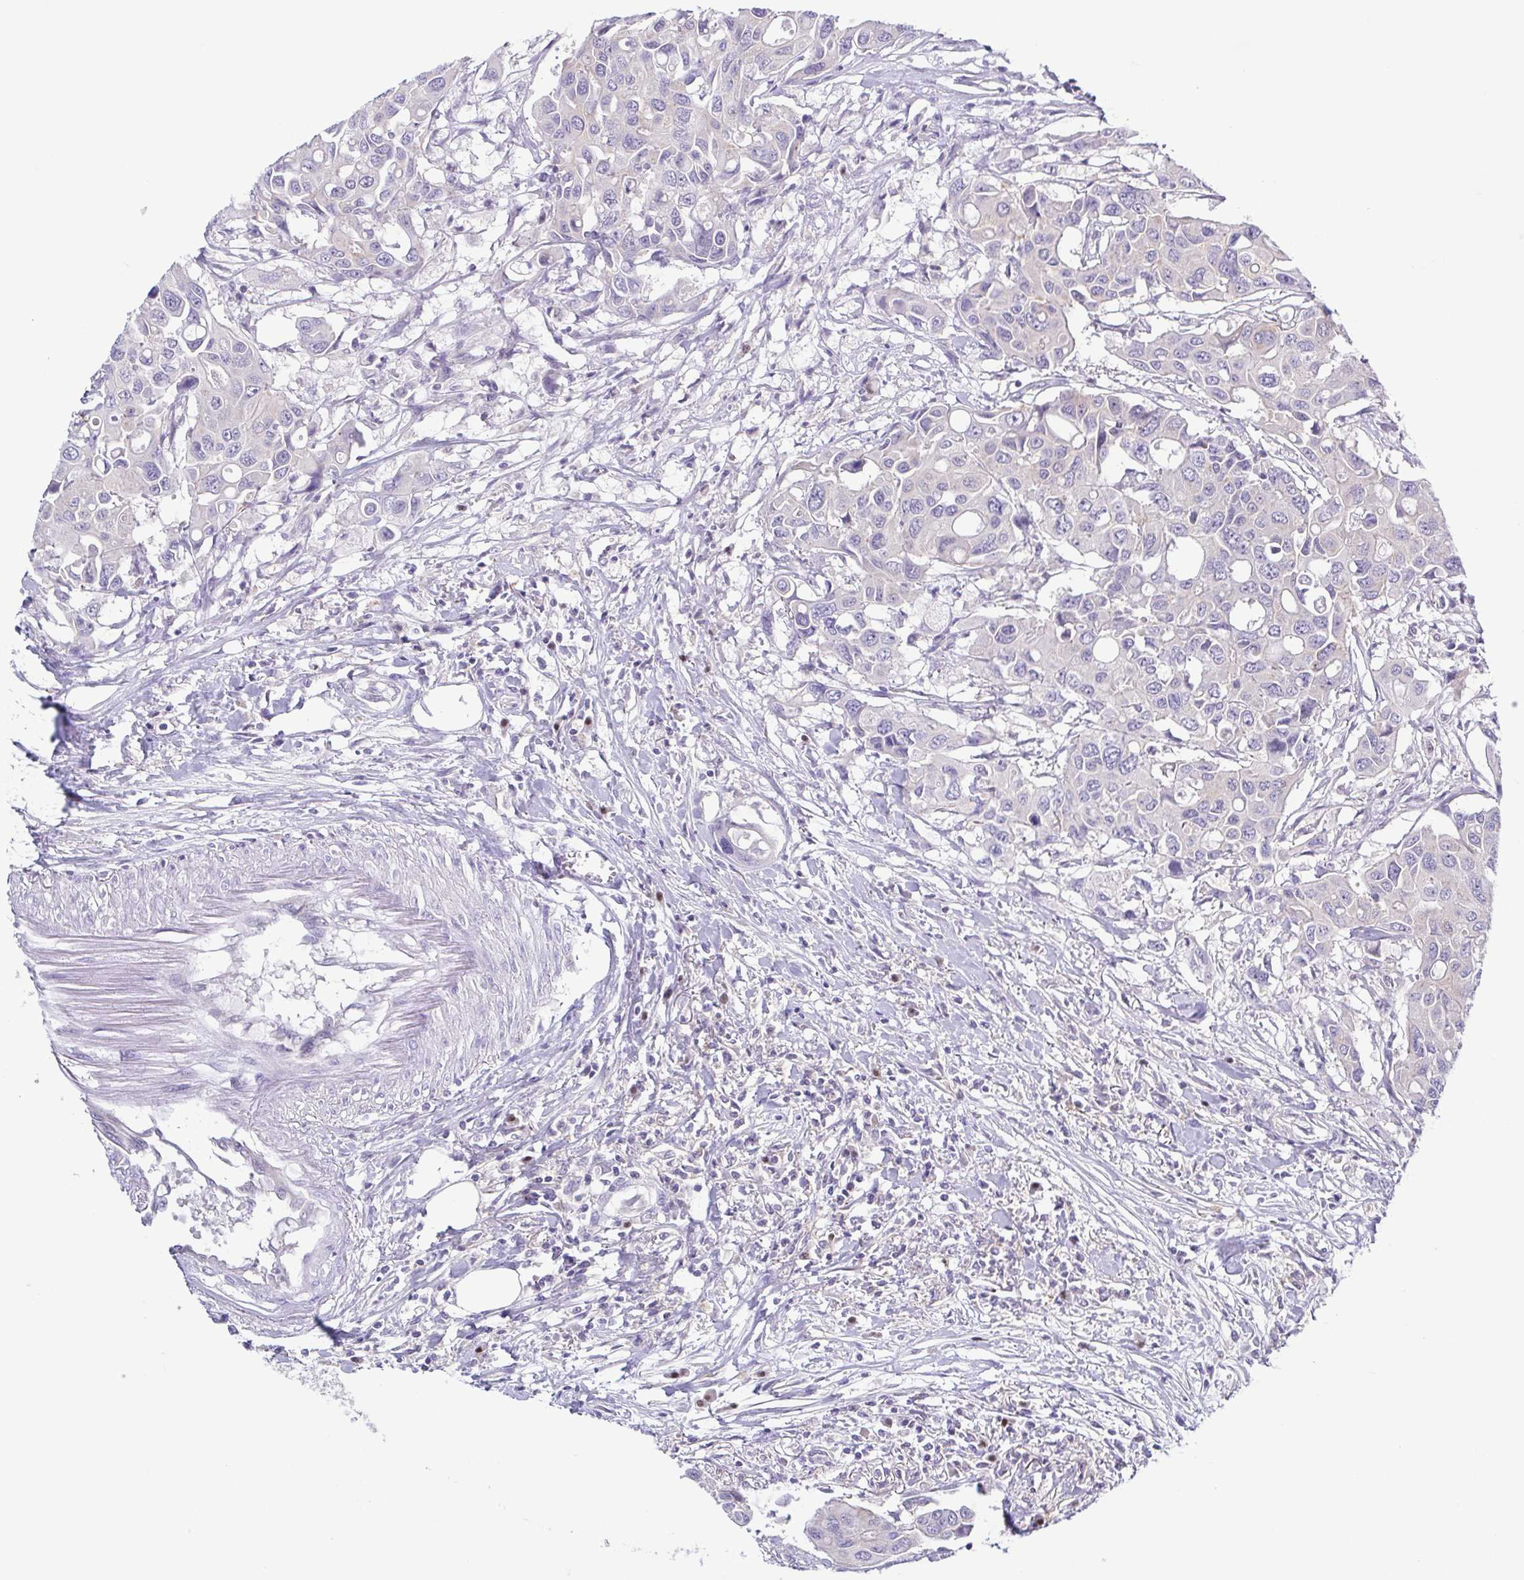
{"staining": {"intensity": "negative", "quantity": "none", "location": "none"}, "tissue": "colorectal cancer", "cell_type": "Tumor cells", "image_type": "cancer", "snomed": [{"axis": "morphology", "description": "Adenocarcinoma, NOS"}, {"axis": "topography", "description": "Colon"}], "caption": "Immunohistochemistry of human colorectal cancer displays no expression in tumor cells. (Stains: DAB IHC with hematoxylin counter stain, Microscopy: brightfield microscopy at high magnification).", "gene": "UBE2Q1", "patient": {"sex": "male", "age": 77}}